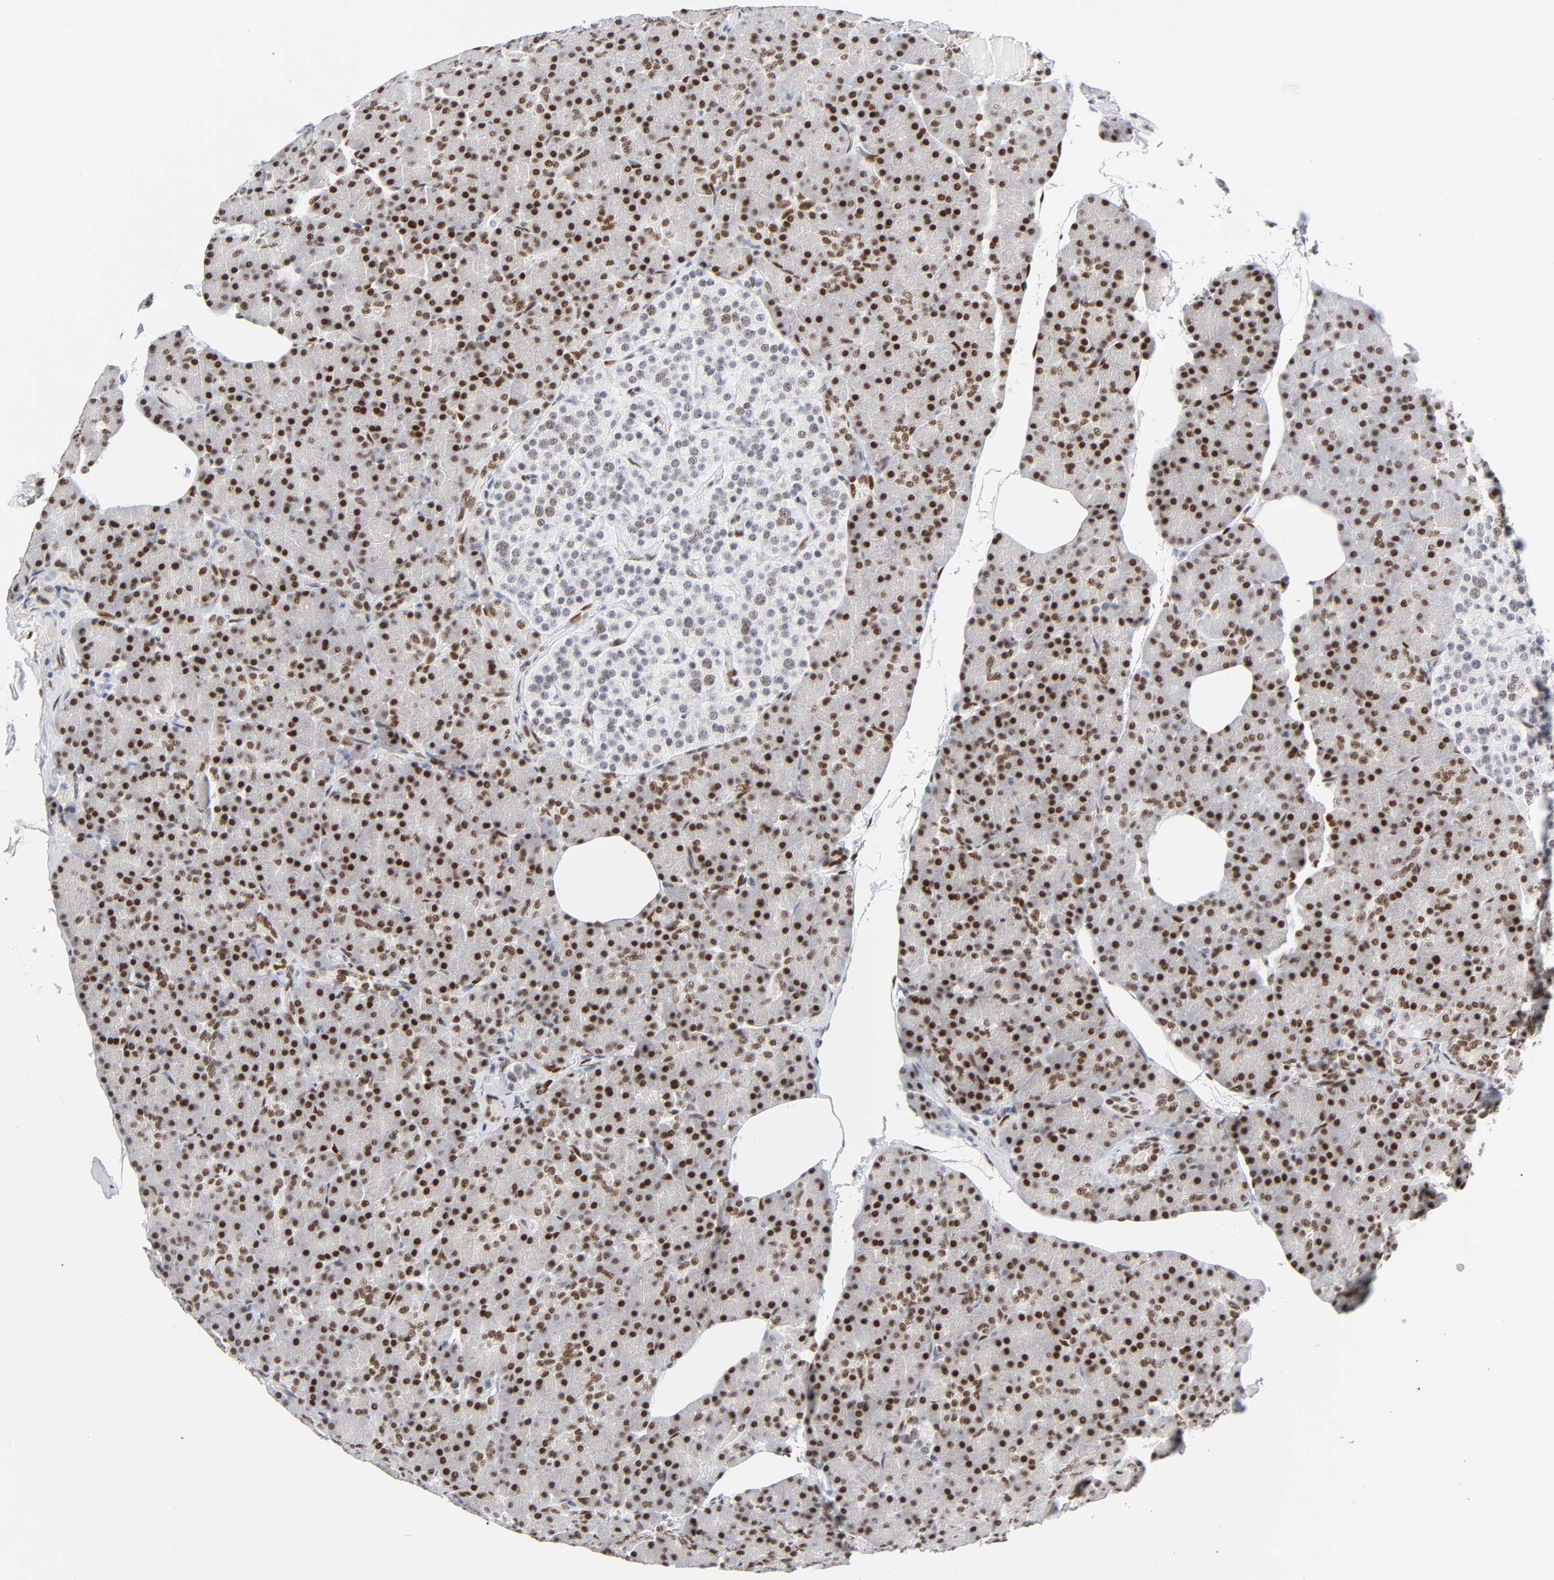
{"staining": {"intensity": "strong", "quantity": ">75%", "location": "nuclear"}, "tissue": "pancreas", "cell_type": "Exocrine glandular cells", "image_type": "normal", "snomed": [{"axis": "morphology", "description": "Normal tissue, NOS"}, {"axis": "topography", "description": "Pancreas"}], "caption": "An image of human pancreas stained for a protein exhibits strong nuclear brown staining in exocrine glandular cells. (brown staining indicates protein expression, while blue staining denotes nuclei).", "gene": "NFIC", "patient": {"sex": "female", "age": 43}}